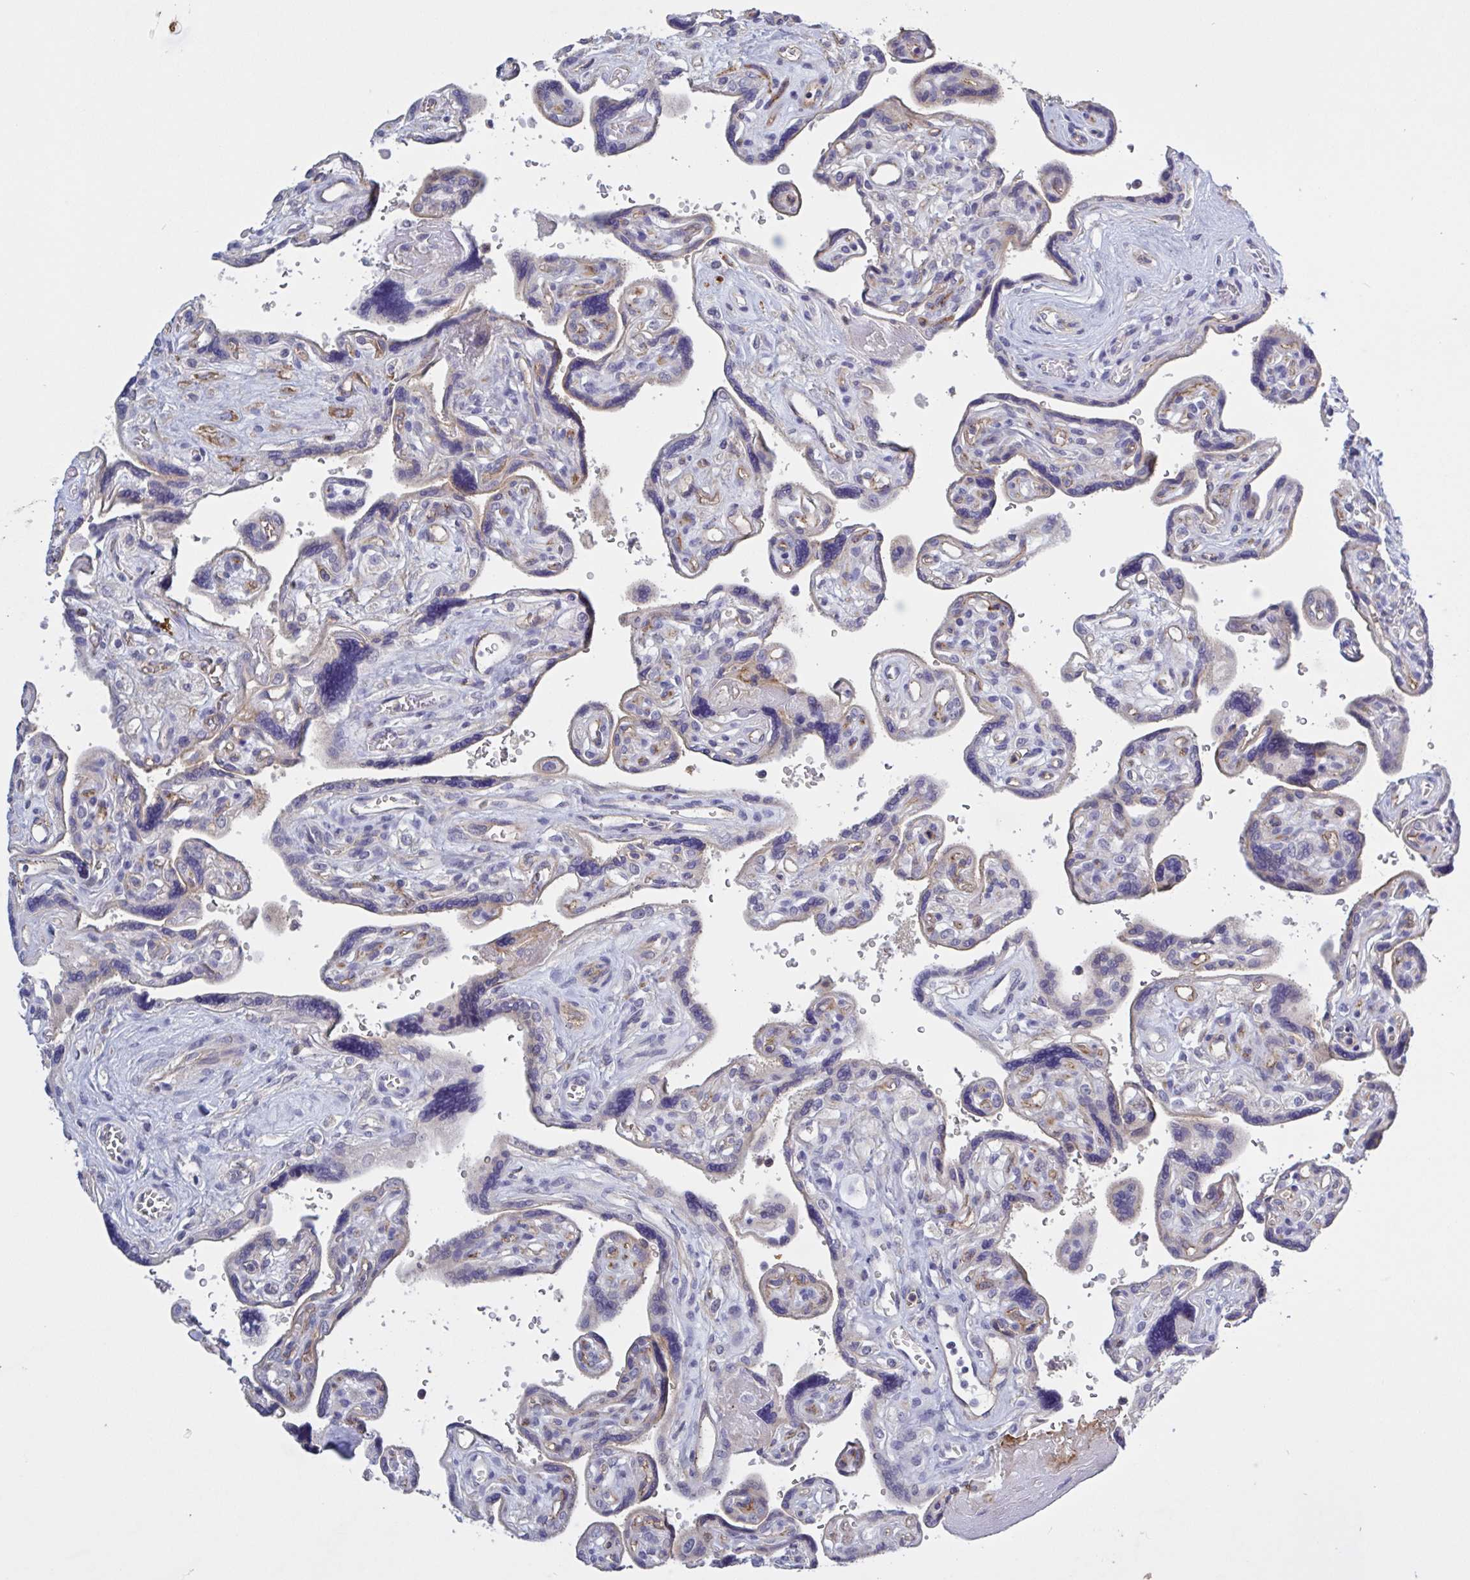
{"staining": {"intensity": "strong", "quantity": "25%-75%", "location": "cytoplasmic/membranous"}, "tissue": "placenta", "cell_type": "Decidual cells", "image_type": "normal", "snomed": [{"axis": "morphology", "description": "Normal tissue, NOS"}, {"axis": "topography", "description": "Placenta"}], "caption": "Decidual cells demonstrate strong cytoplasmic/membranous staining in about 25%-75% of cells in benign placenta. (Stains: DAB in brown, nuclei in blue, Microscopy: brightfield microscopy at high magnification).", "gene": "ST14", "patient": {"sex": "female", "age": 39}}